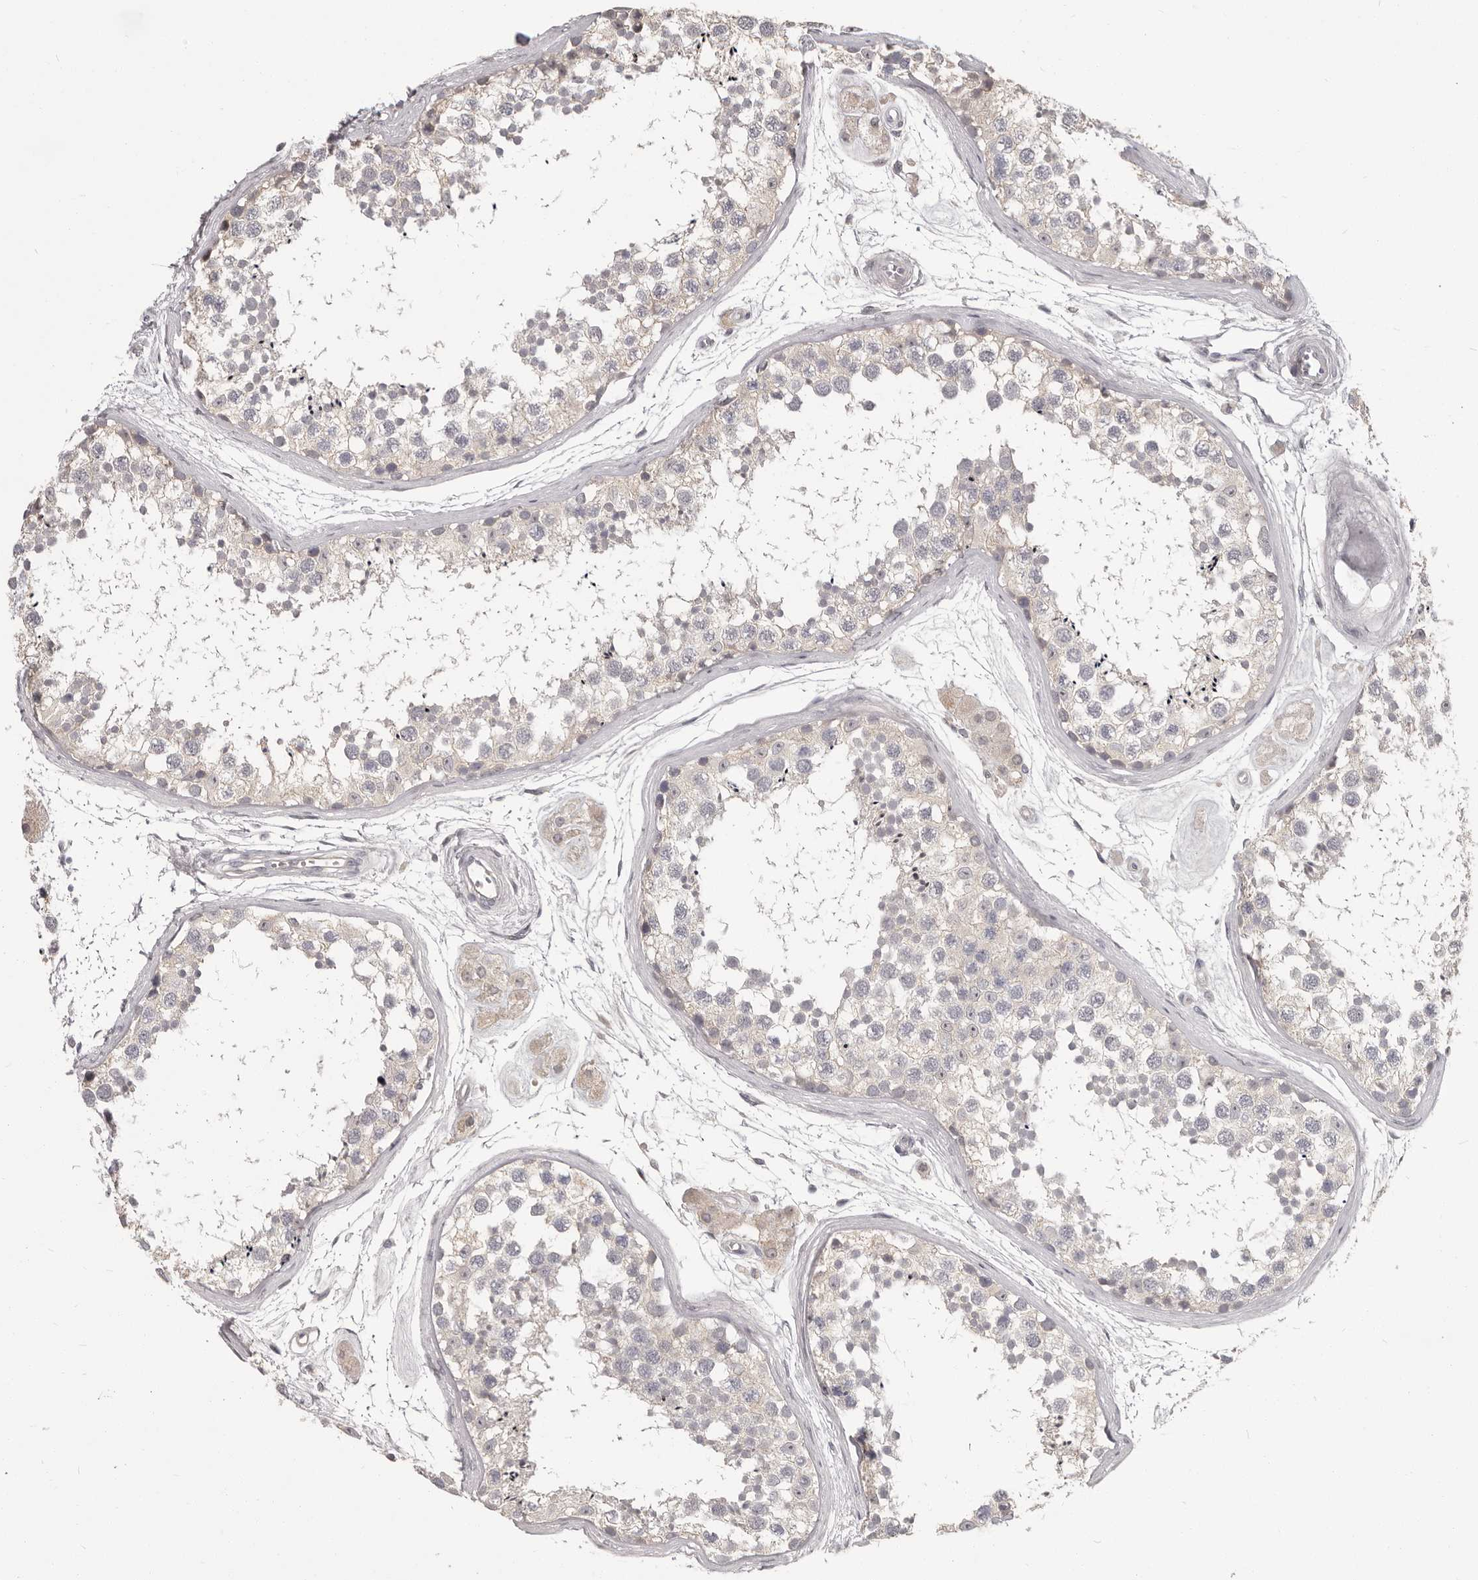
{"staining": {"intensity": "negative", "quantity": "none", "location": "none"}, "tissue": "testis", "cell_type": "Cells in seminiferous ducts", "image_type": "normal", "snomed": [{"axis": "morphology", "description": "Normal tissue, NOS"}, {"axis": "topography", "description": "Testis"}], "caption": "IHC histopathology image of normal testis: human testis stained with DAB (3,3'-diaminobenzidine) exhibits no significant protein staining in cells in seminiferous ducts.", "gene": "GPR157", "patient": {"sex": "male", "age": 56}}